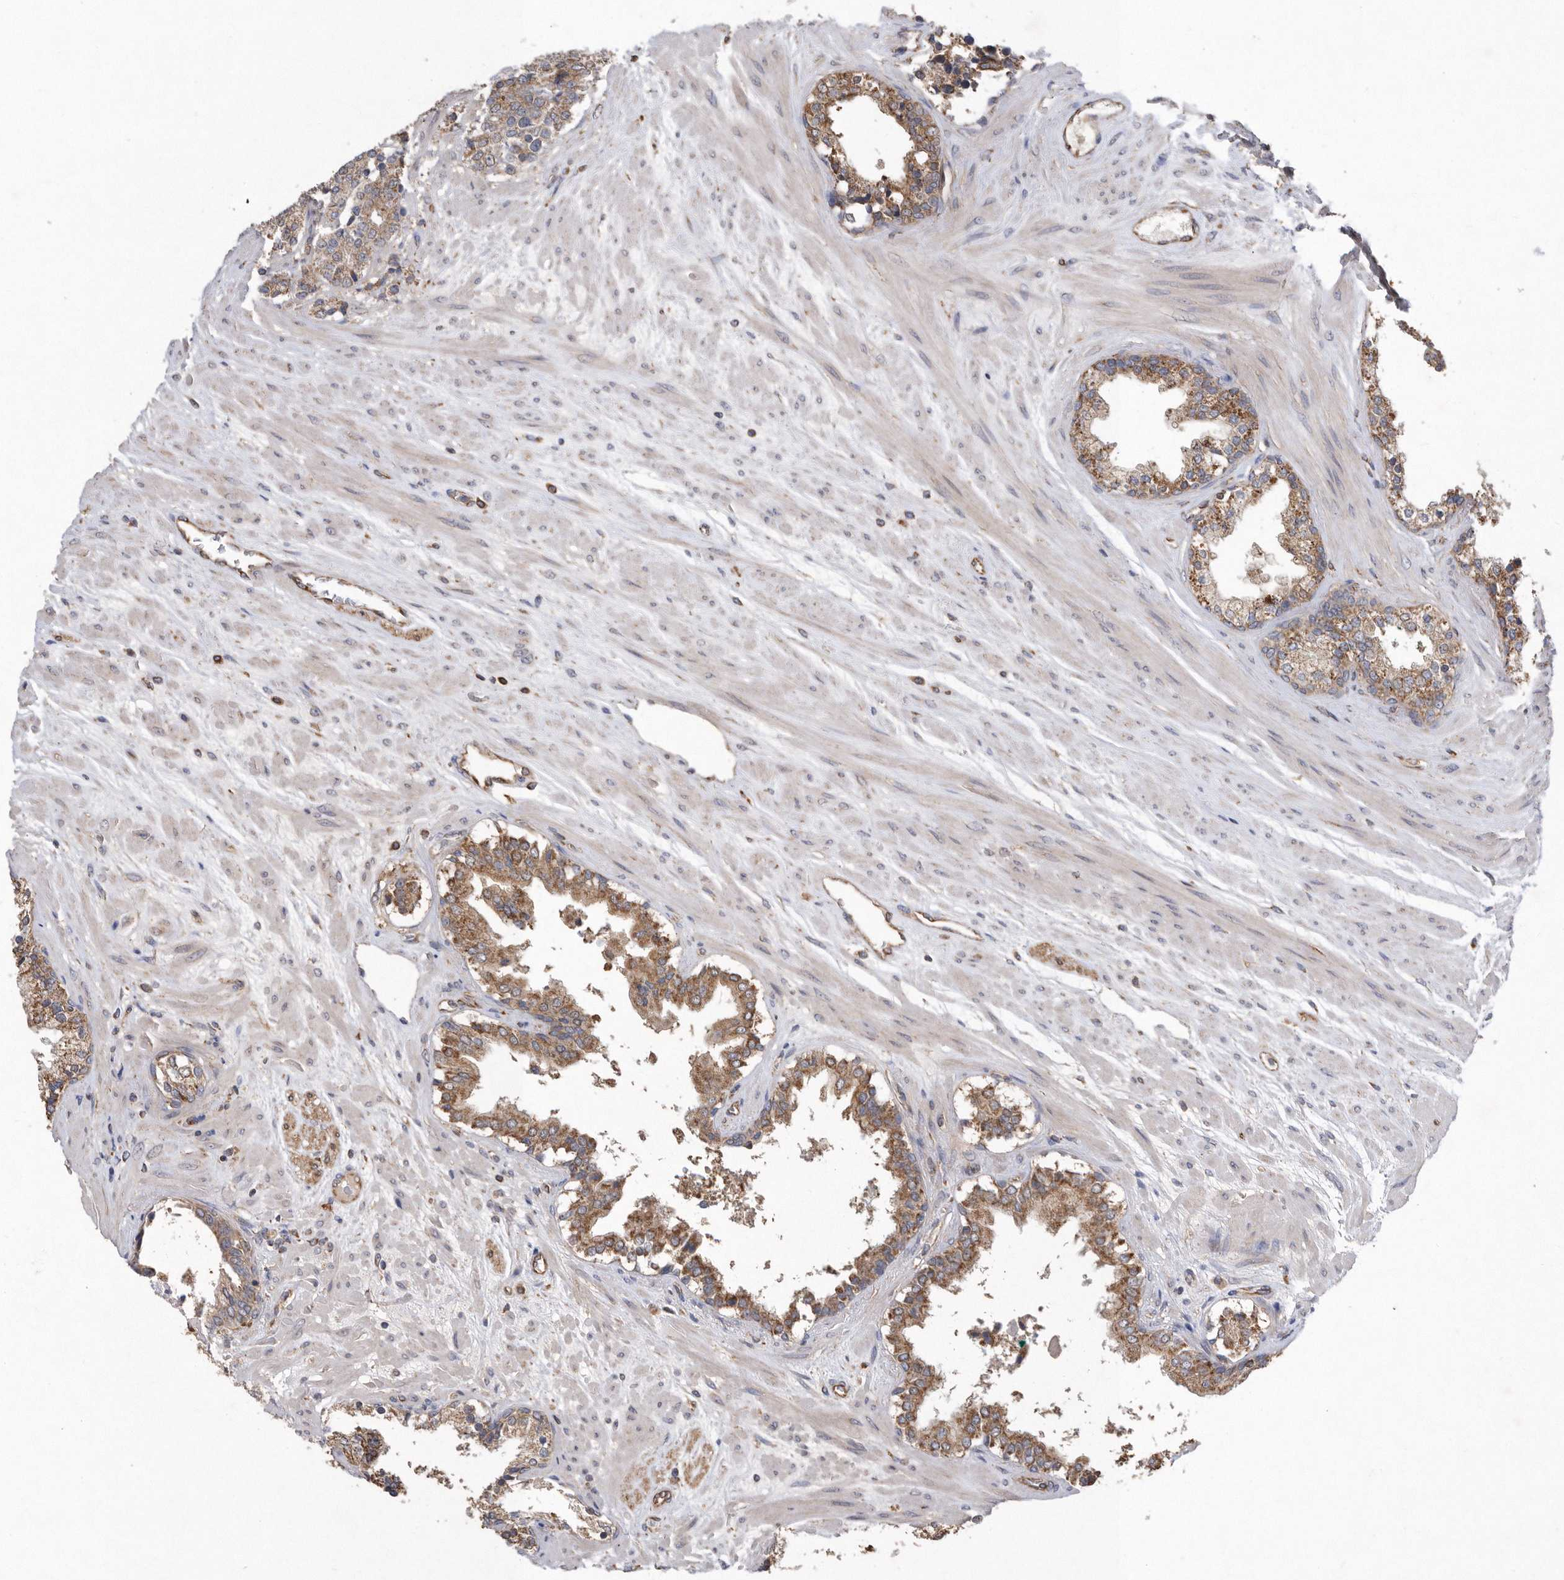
{"staining": {"intensity": "moderate", "quantity": ">75%", "location": "cytoplasmic/membranous"}, "tissue": "prostate cancer", "cell_type": "Tumor cells", "image_type": "cancer", "snomed": [{"axis": "morphology", "description": "Adenocarcinoma, High grade"}, {"axis": "topography", "description": "Prostate"}], "caption": "Immunohistochemical staining of human prostate high-grade adenocarcinoma reveals medium levels of moderate cytoplasmic/membranous staining in approximately >75% of tumor cells.", "gene": "PON2", "patient": {"sex": "male", "age": 71}}